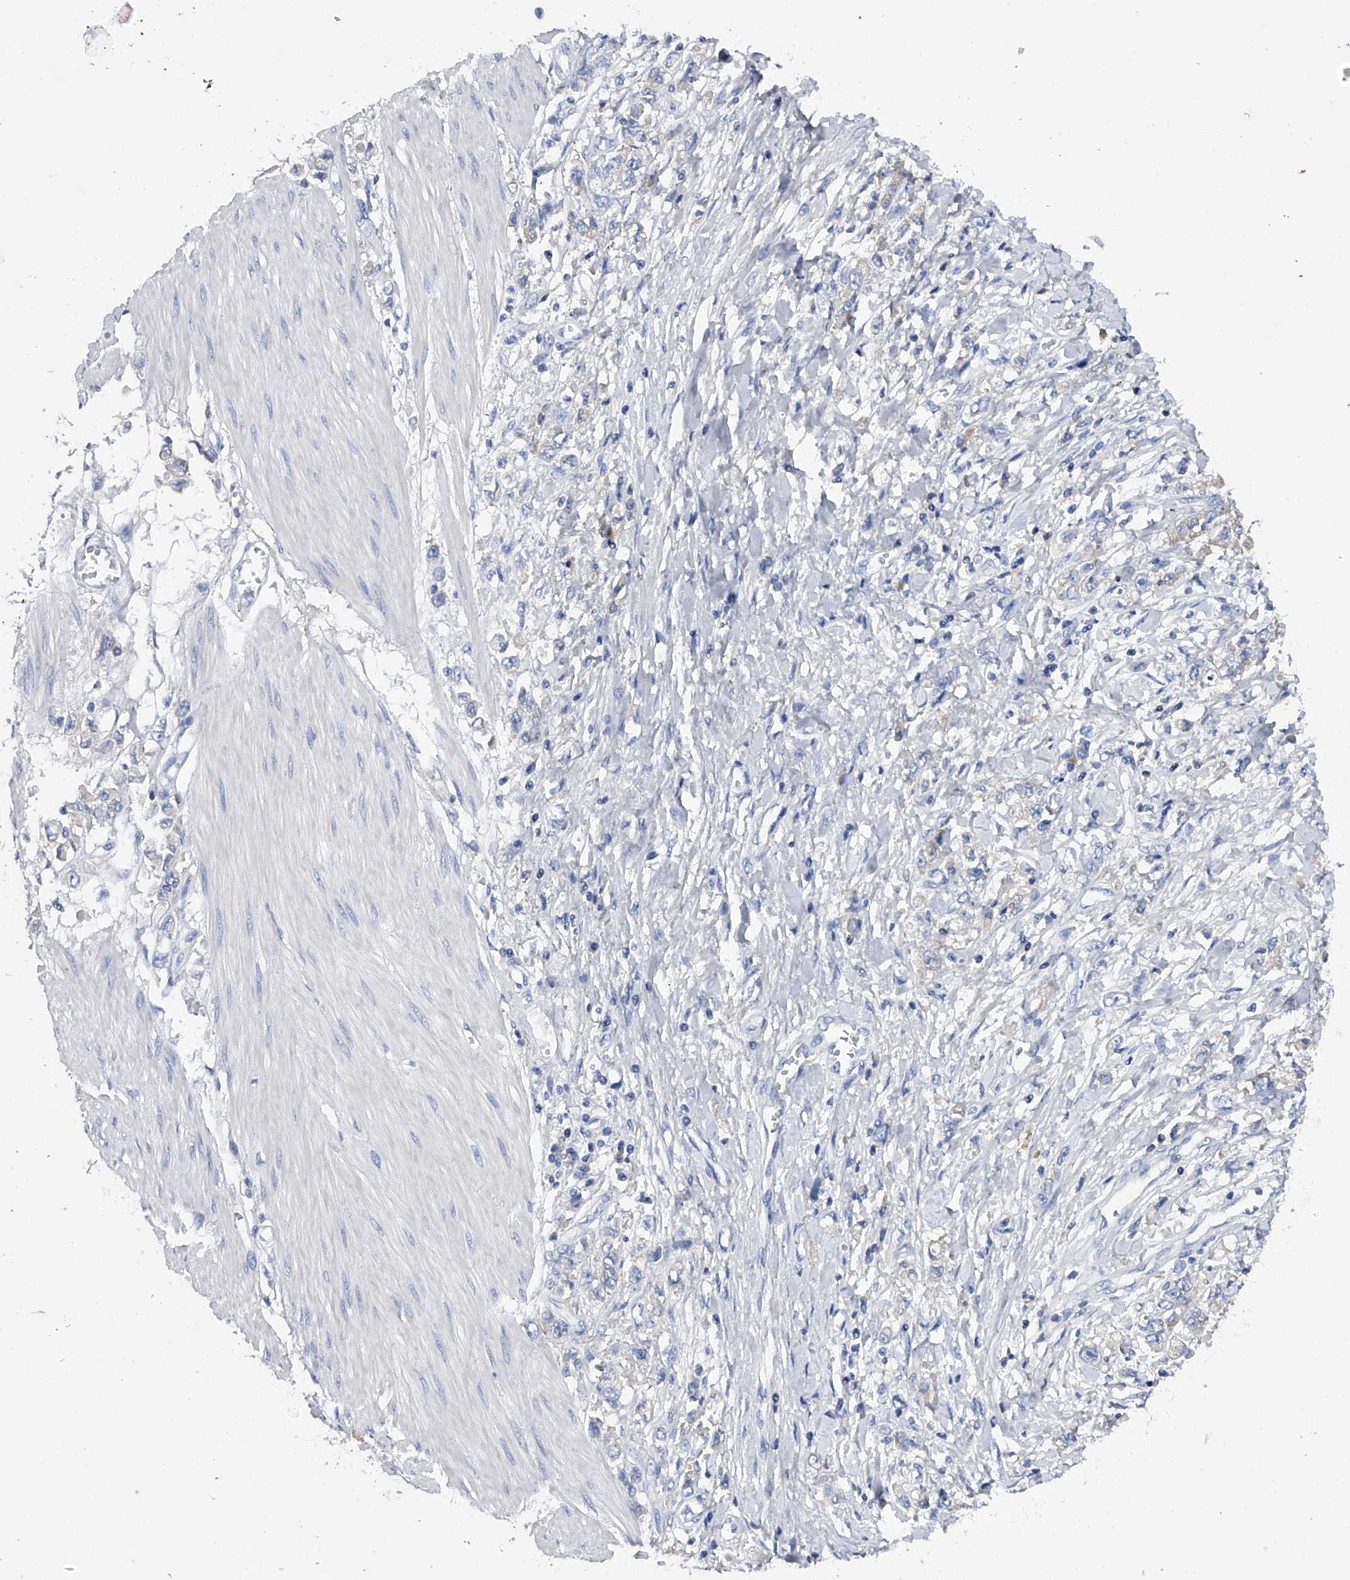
{"staining": {"intensity": "negative", "quantity": "none", "location": "none"}, "tissue": "stomach cancer", "cell_type": "Tumor cells", "image_type": "cancer", "snomed": [{"axis": "morphology", "description": "Adenocarcinoma, NOS"}, {"axis": "topography", "description": "Stomach"}], "caption": "A photomicrograph of human stomach cancer is negative for staining in tumor cells.", "gene": "ASNS", "patient": {"sex": "female", "age": 76}}